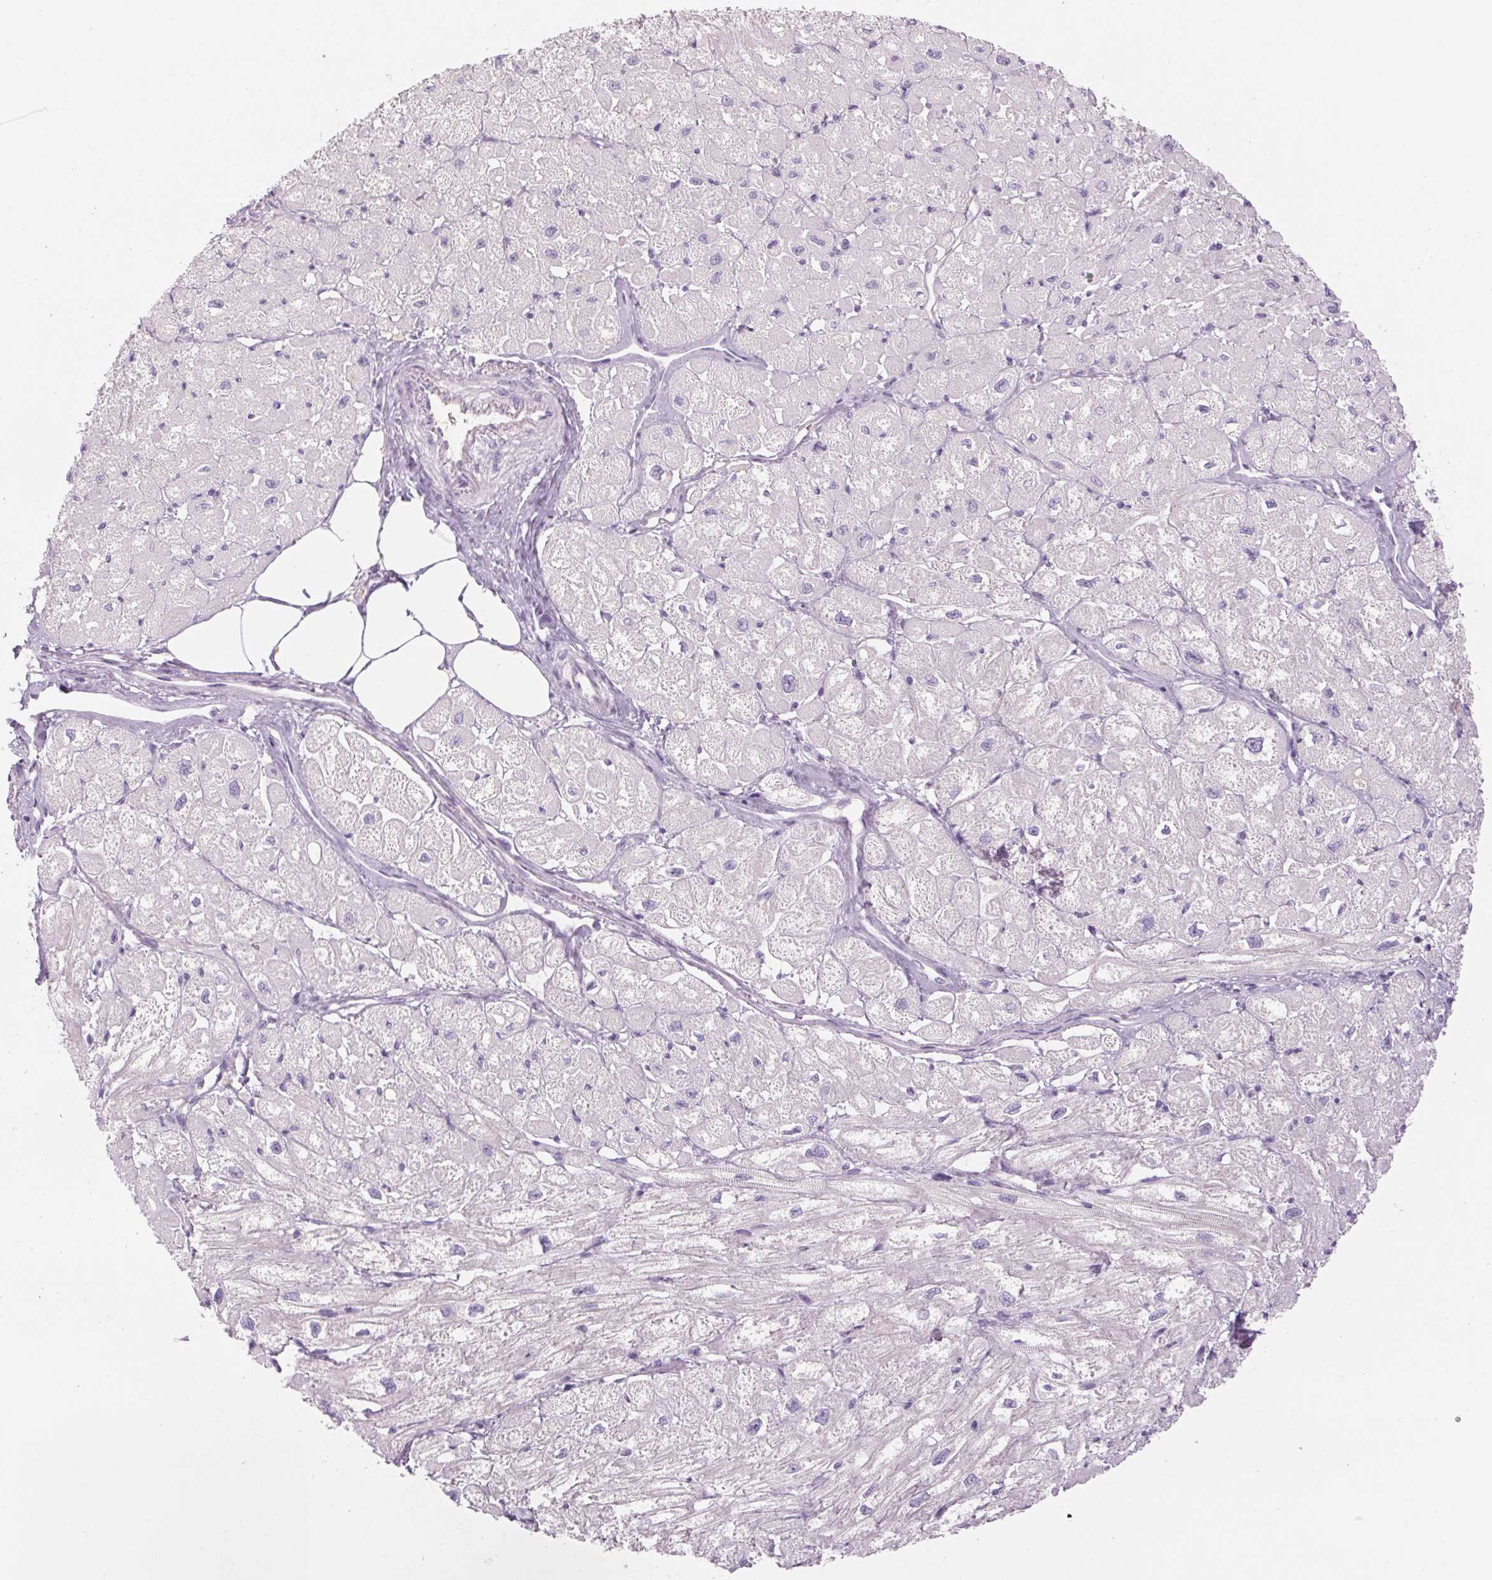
{"staining": {"intensity": "negative", "quantity": "none", "location": "none"}, "tissue": "heart muscle", "cell_type": "Cardiomyocytes", "image_type": "normal", "snomed": [{"axis": "morphology", "description": "Normal tissue, NOS"}, {"axis": "topography", "description": "Heart"}], "caption": "Immunohistochemical staining of unremarkable human heart muscle exhibits no significant positivity in cardiomyocytes. Nuclei are stained in blue.", "gene": "RPTN", "patient": {"sex": "female", "age": 62}}